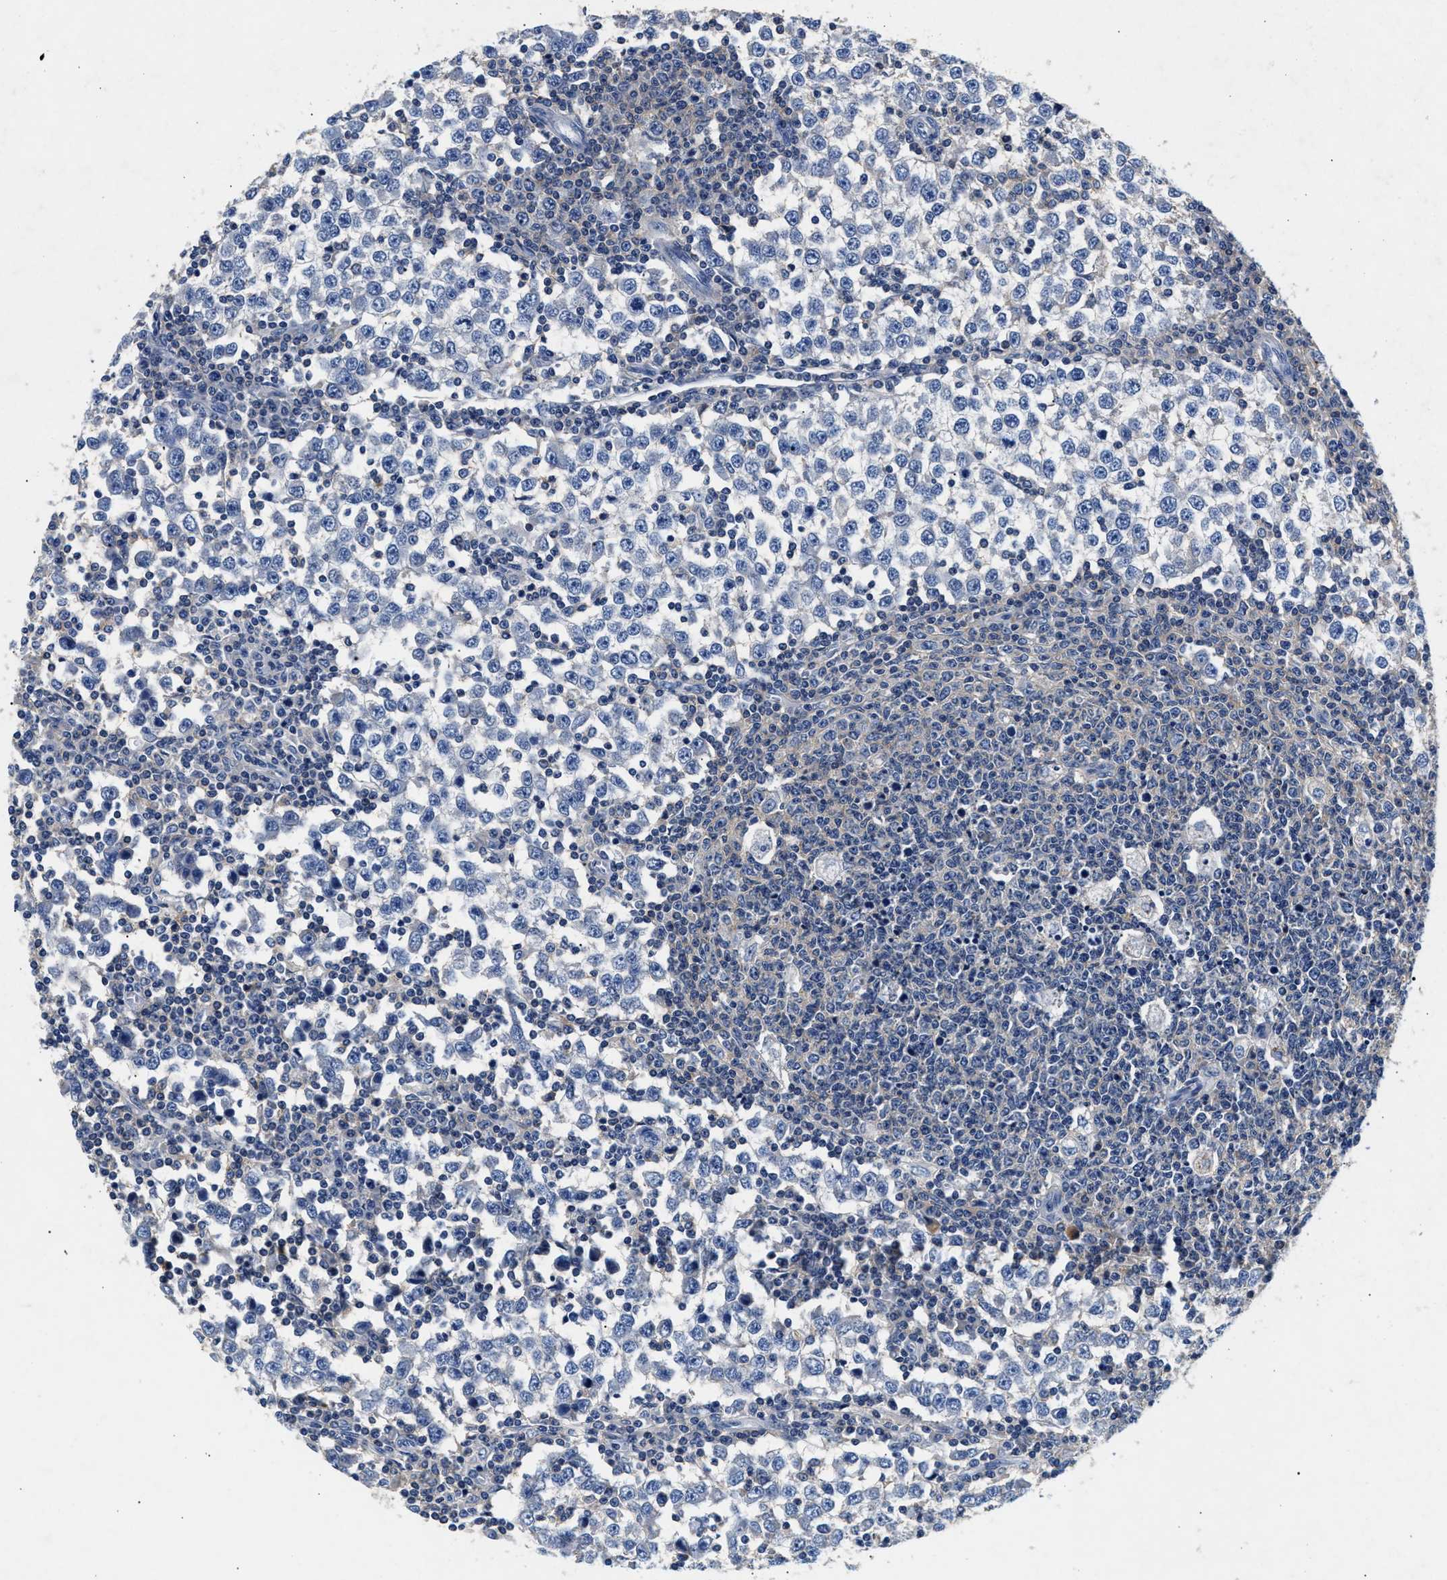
{"staining": {"intensity": "negative", "quantity": "none", "location": "none"}, "tissue": "testis cancer", "cell_type": "Tumor cells", "image_type": "cancer", "snomed": [{"axis": "morphology", "description": "Seminoma, NOS"}, {"axis": "topography", "description": "Testis"}], "caption": "The image displays no staining of tumor cells in testis seminoma.", "gene": "GNAI3", "patient": {"sex": "male", "age": 65}}